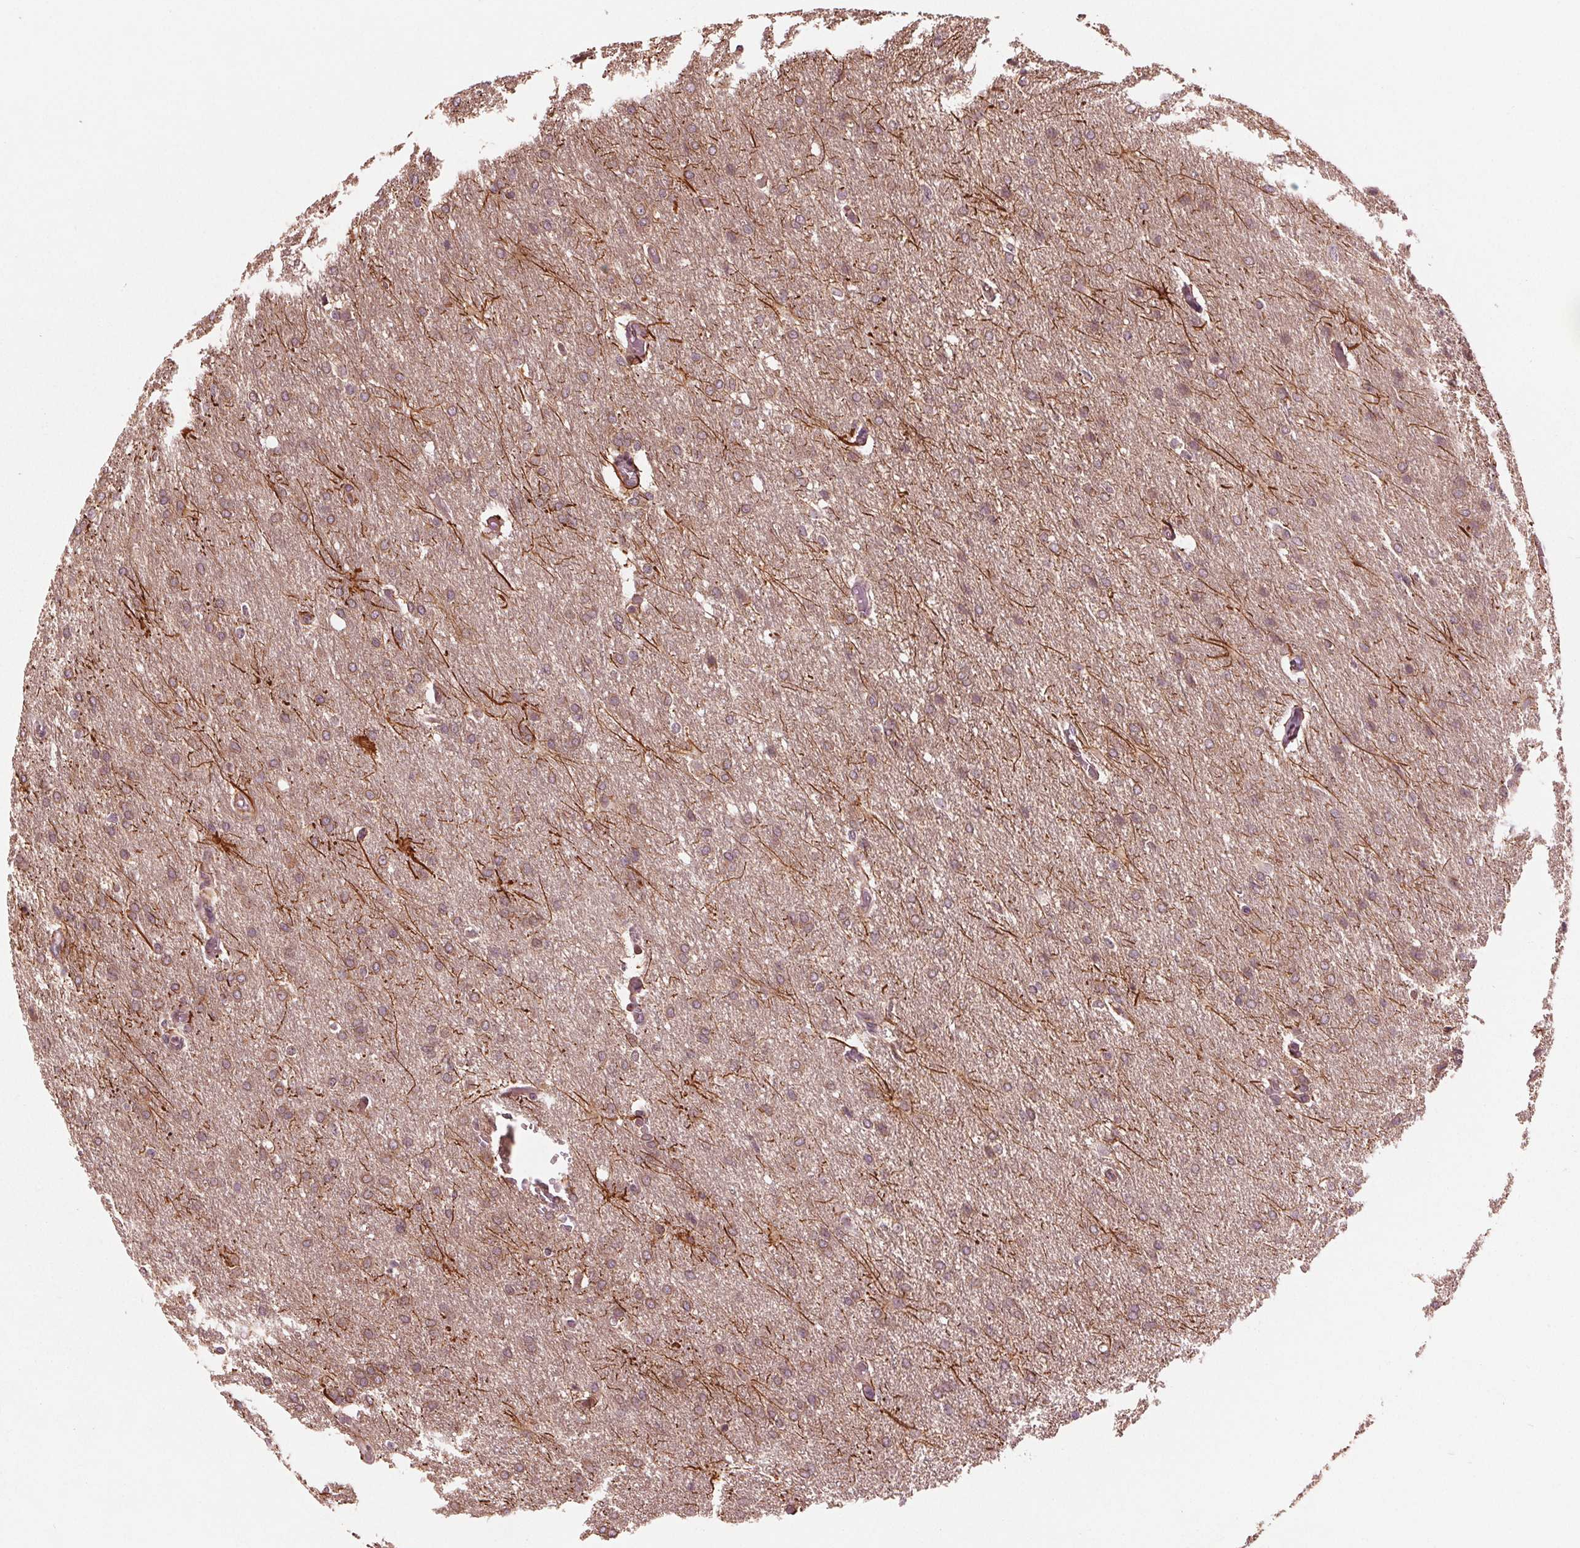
{"staining": {"intensity": "weak", "quantity": "25%-75%", "location": "cytoplasmic/membranous"}, "tissue": "glioma", "cell_type": "Tumor cells", "image_type": "cancer", "snomed": [{"axis": "morphology", "description": "Glioma, malignant, High grade"}, {"axis": "topography", "description": "Brain"}], "caption": "Tumor cells exhibit low levels of weak cytoplasmic/membranous expression in approximately 25%-75% of cells in malignant glioma (high-grade). (DAB = brown stain, brightfield microscopy at high magnification).", "gene": "CMIP", "patient": {"sex": "male", "age": 68}}